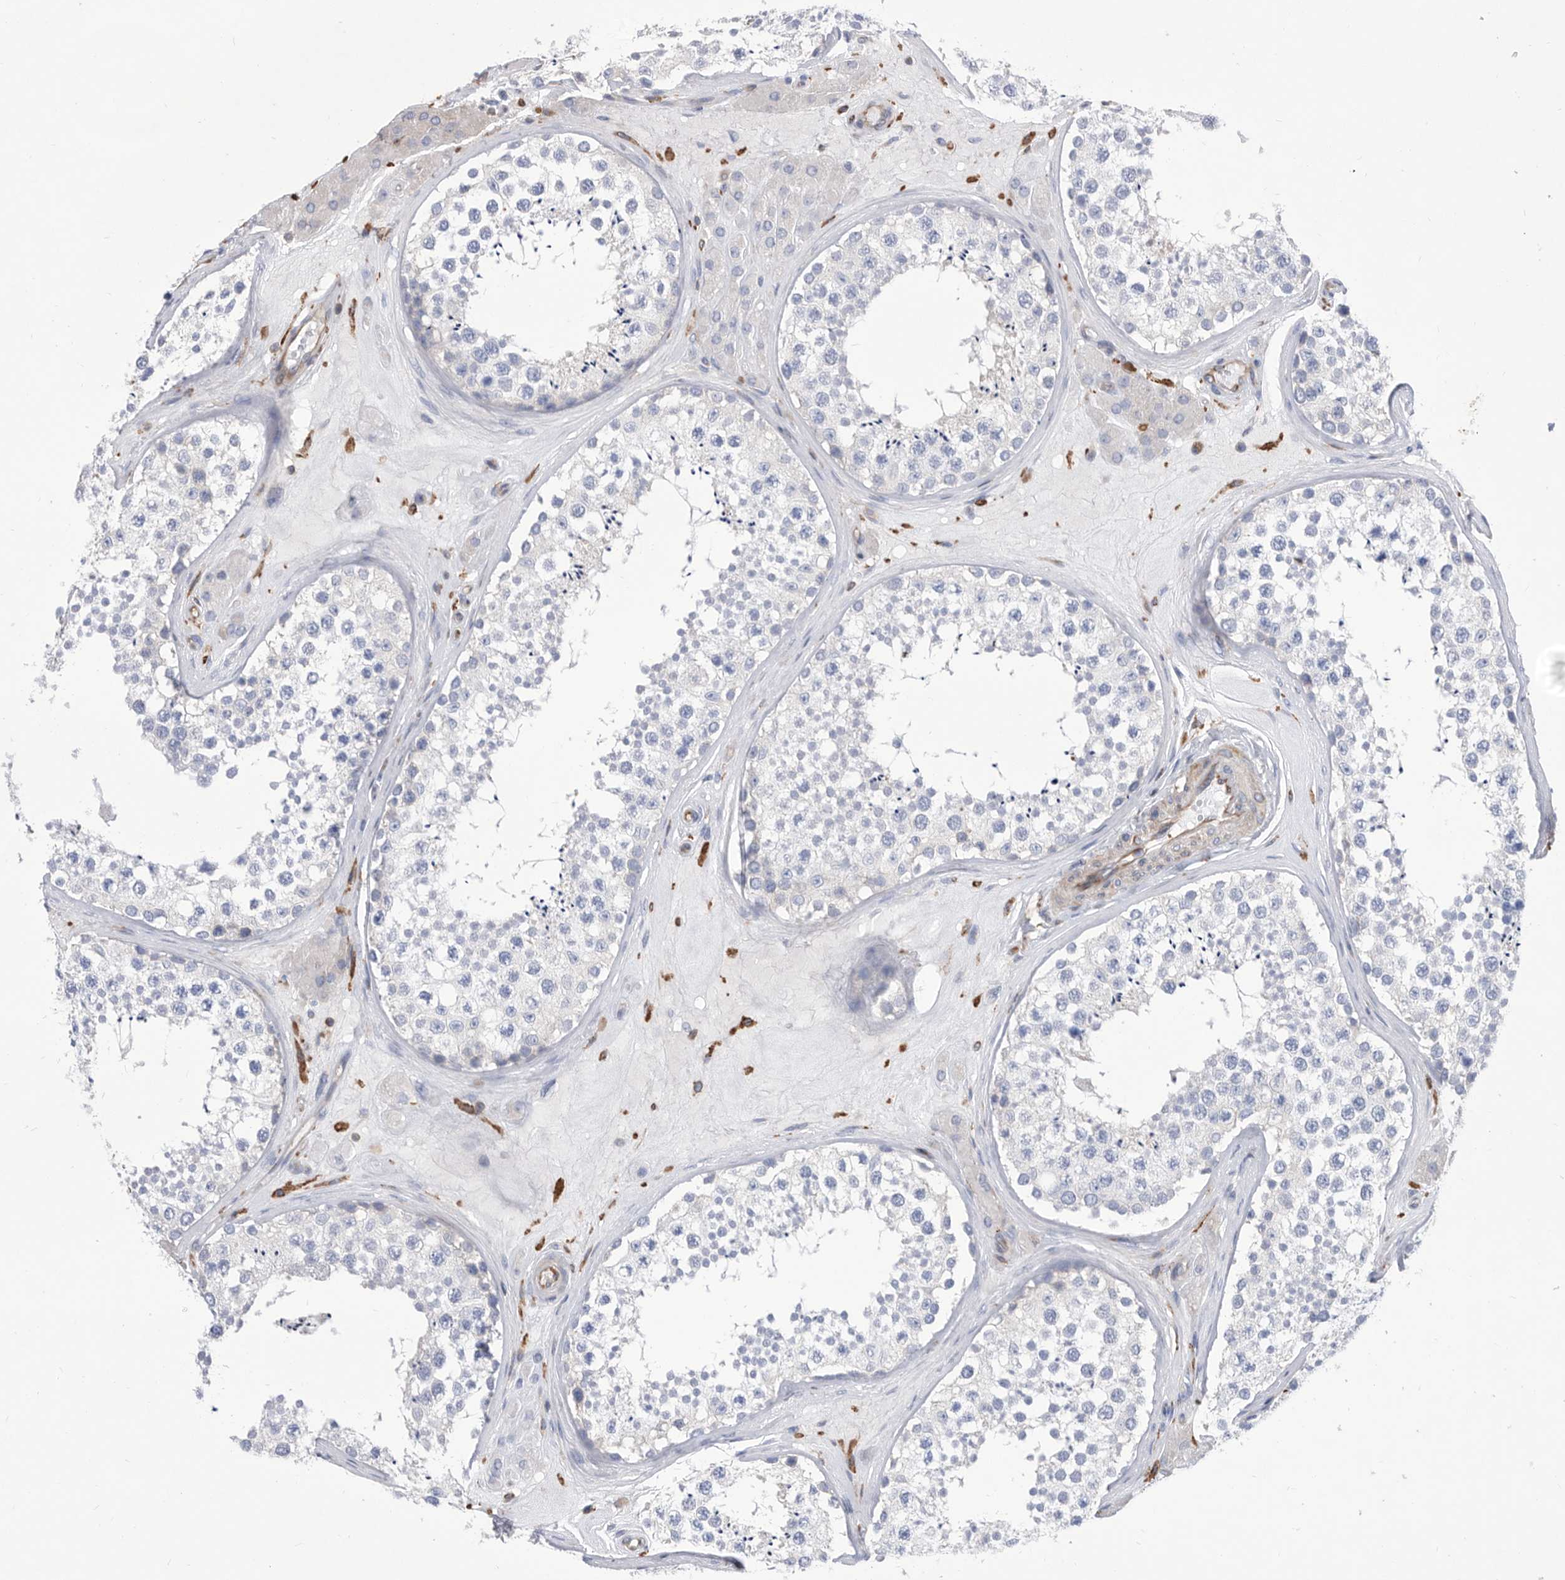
{"staining": {"intensity": "negative", "quantity": "none", "location": "none"}, "tissue": "testis", "cell_type": "Cells in seminiferous ducts", "image_type": "normal", "snomed": [{"axis": "morphology", "description": "Normal tissue, NOS"}, {"axis": "topography", "description": "Testis"}], "caption": "DAB (3,3'-diaminobenzidine) immunohistochemical staining of benign human testis shows no significant positivity in cells in seminiferous ducts.", "gene": "SMG7", "patient": {"sex": "male", "age": 46}}